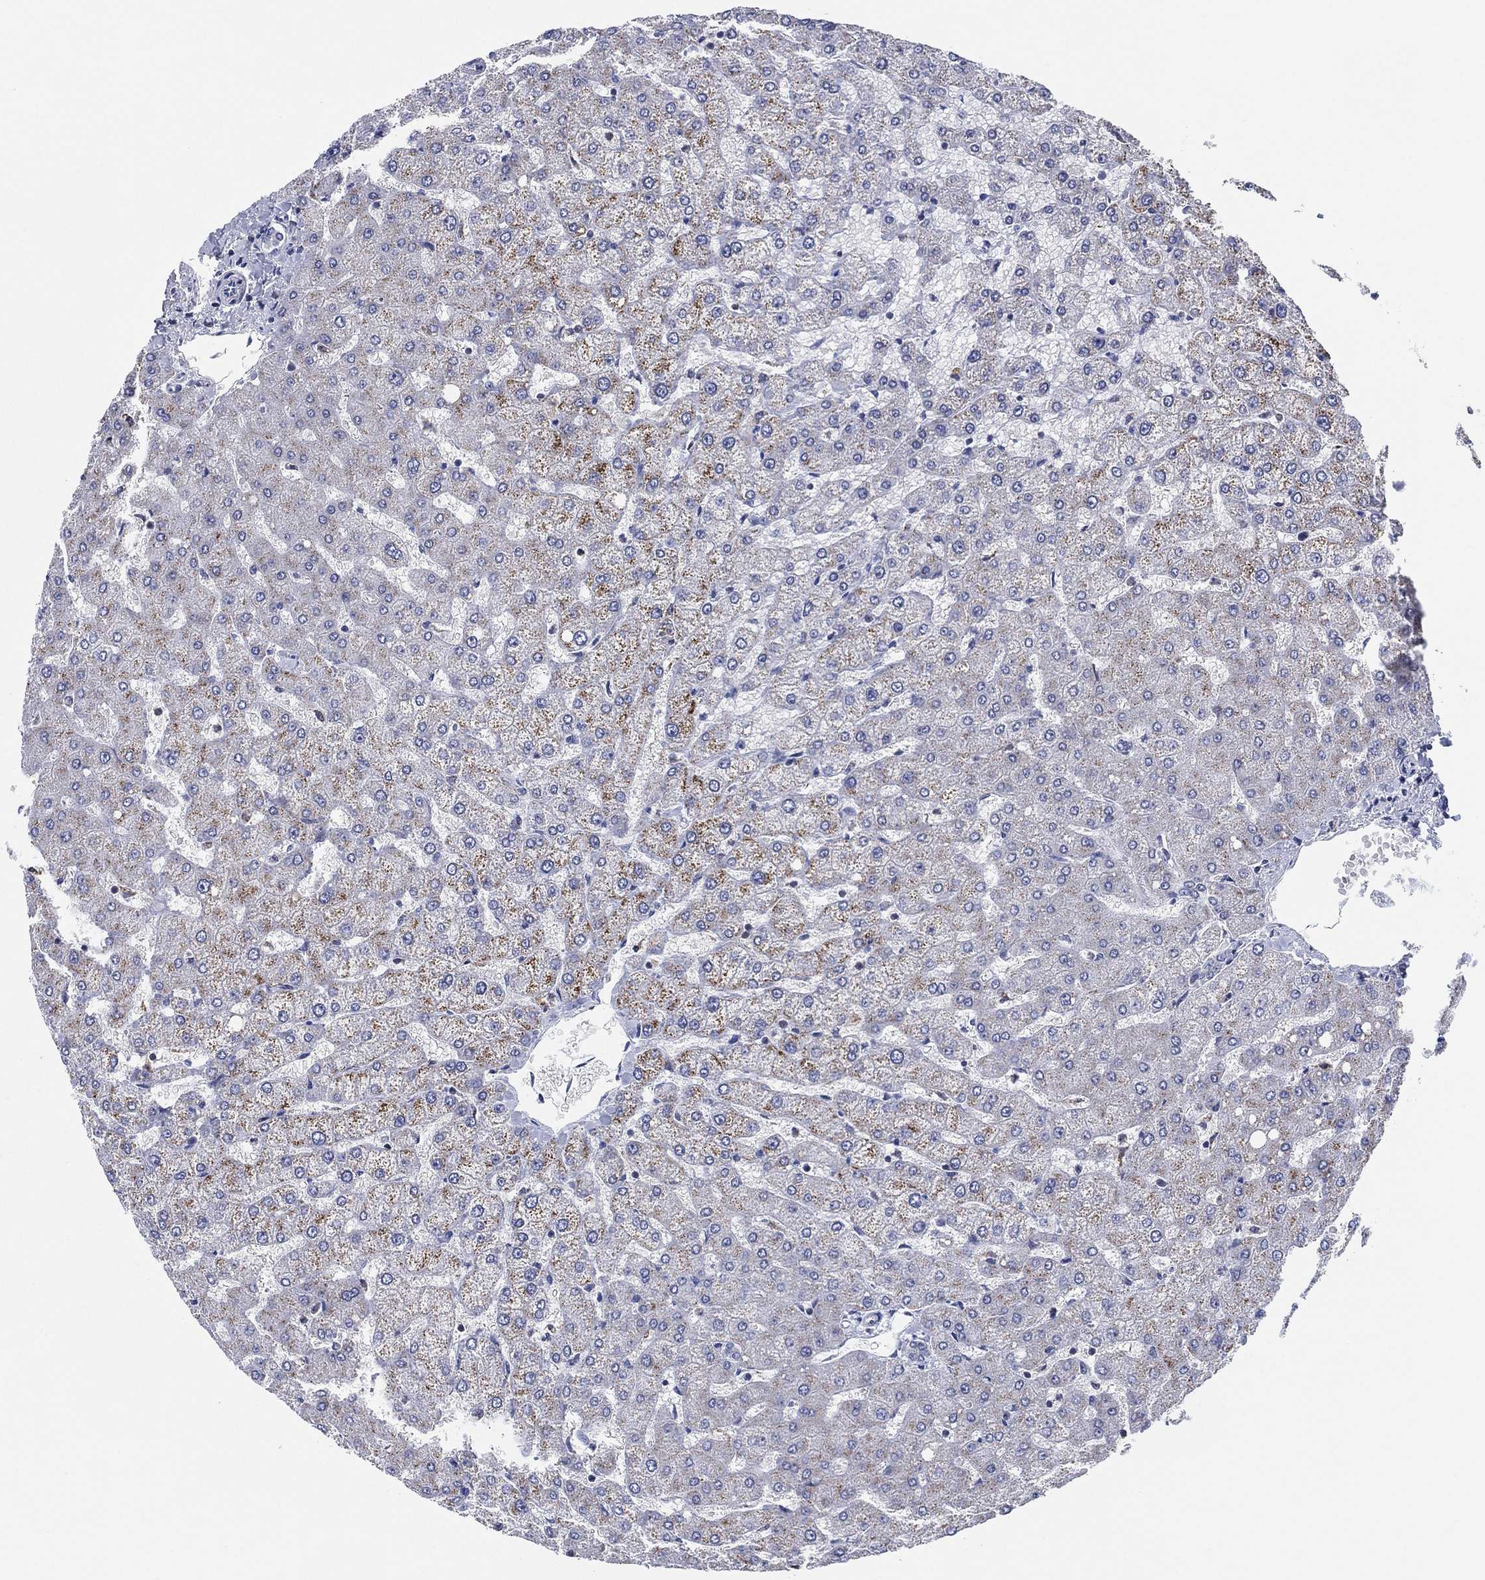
{"staining": {"intensity": "negative", "quantity": "none", "location": "none"}, "tissue": "liver", "cell_type": "Cholangiocytes", "image_type": "normal", "snomed": [{"axis": "morphology", "description": "Normal tissue, NOS"}, {"axis": "topography", "description": "Liver"}], "caption": "Immunohistochemistry micrograph of unremarkable liver stained for a protein (brown), which demonstrates no positivity in cholangiocytes.", "gene": "CFTR", "patient": {"sex": "female", "age": 54}}